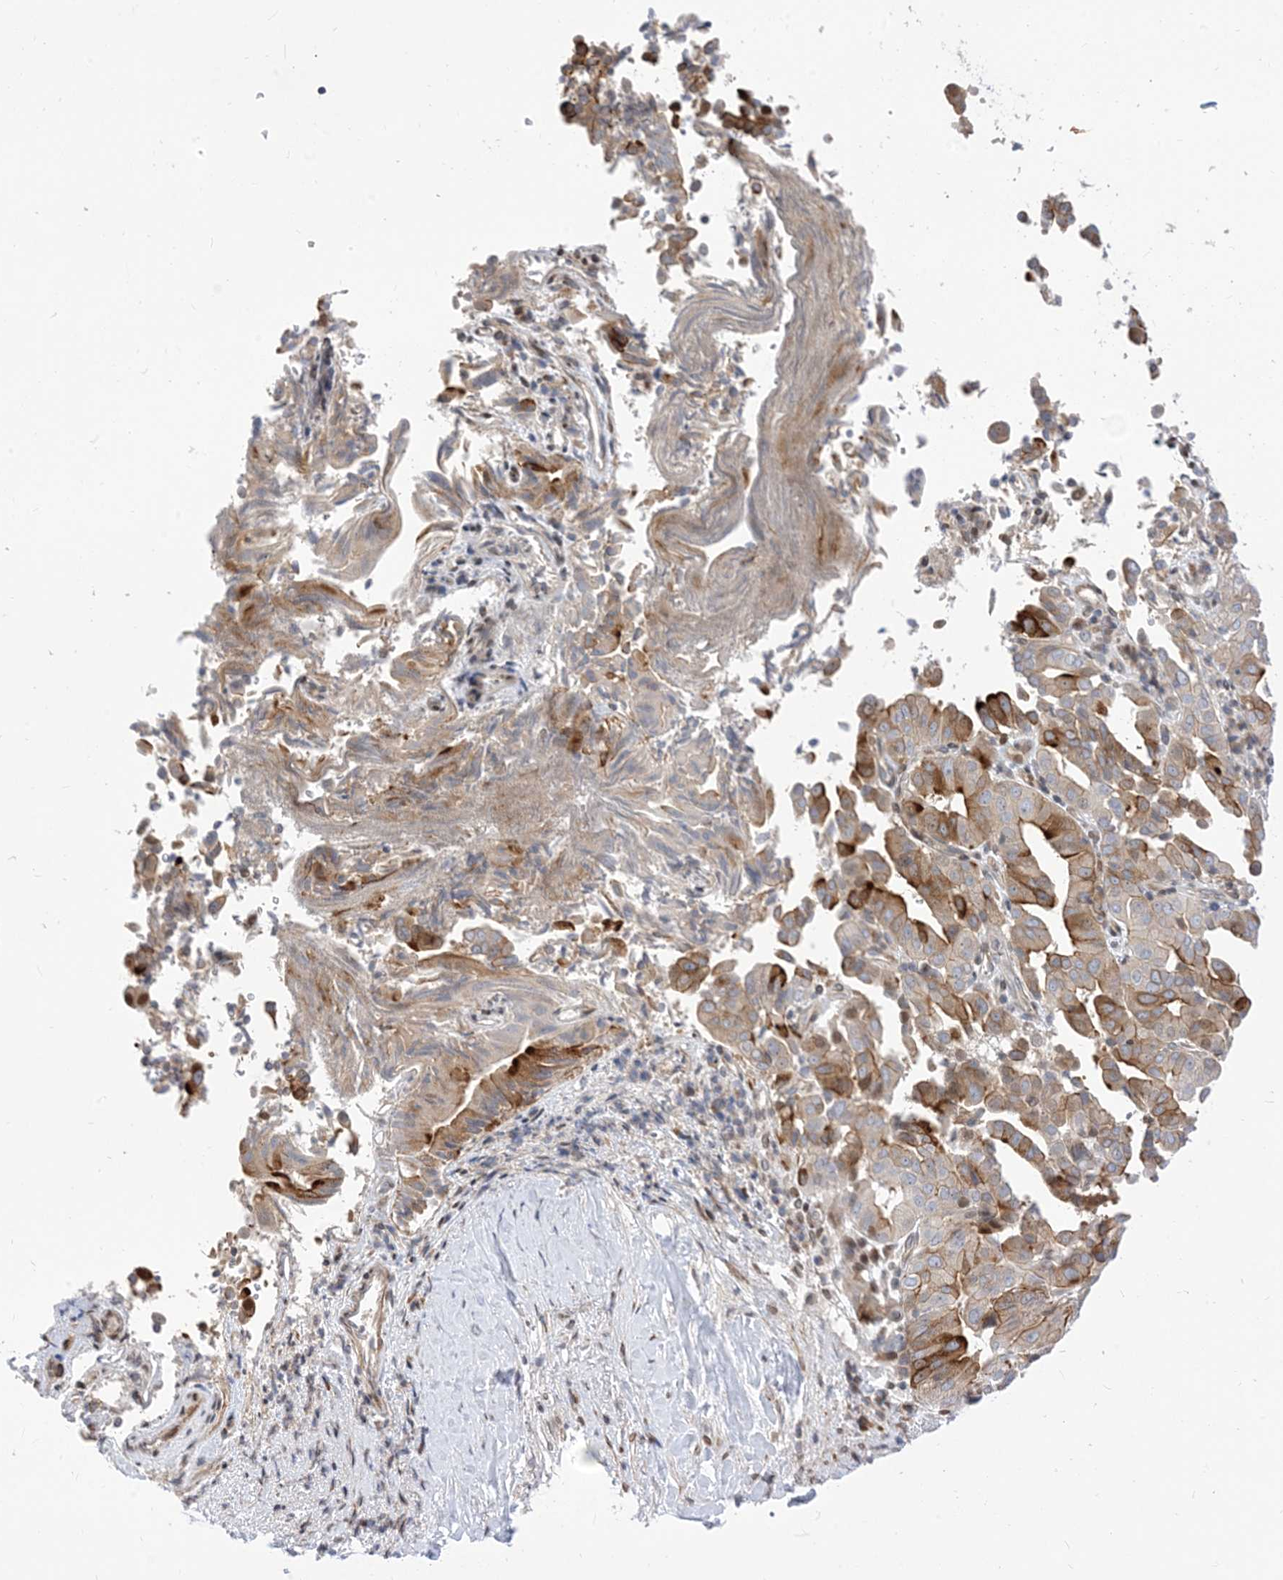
{"staining": {"intensity": "moderate", "quantity": ">75%", "location": "cytoplasmic/membranous"}, "tissue": "liver cancer", "cell_type": "Tumor cells", "image_type": "cancer", "snomed": [{"axis": "morphology", "description": "Cholangiocarcinoma"}, {"axis": "topography", "description": "Liver"}], "caption": "Liver cholangiocarcinoma tissue demonstrates moderate cytoplasmic/membranous staining in approximately >75% of tumor cells (Stains: DAB in brown, nuclei in blue, Microscopy: brightfield microscopy at high magnification).", "gene": "TYSND1", "patient": {"sex": "female", "age": 75}}